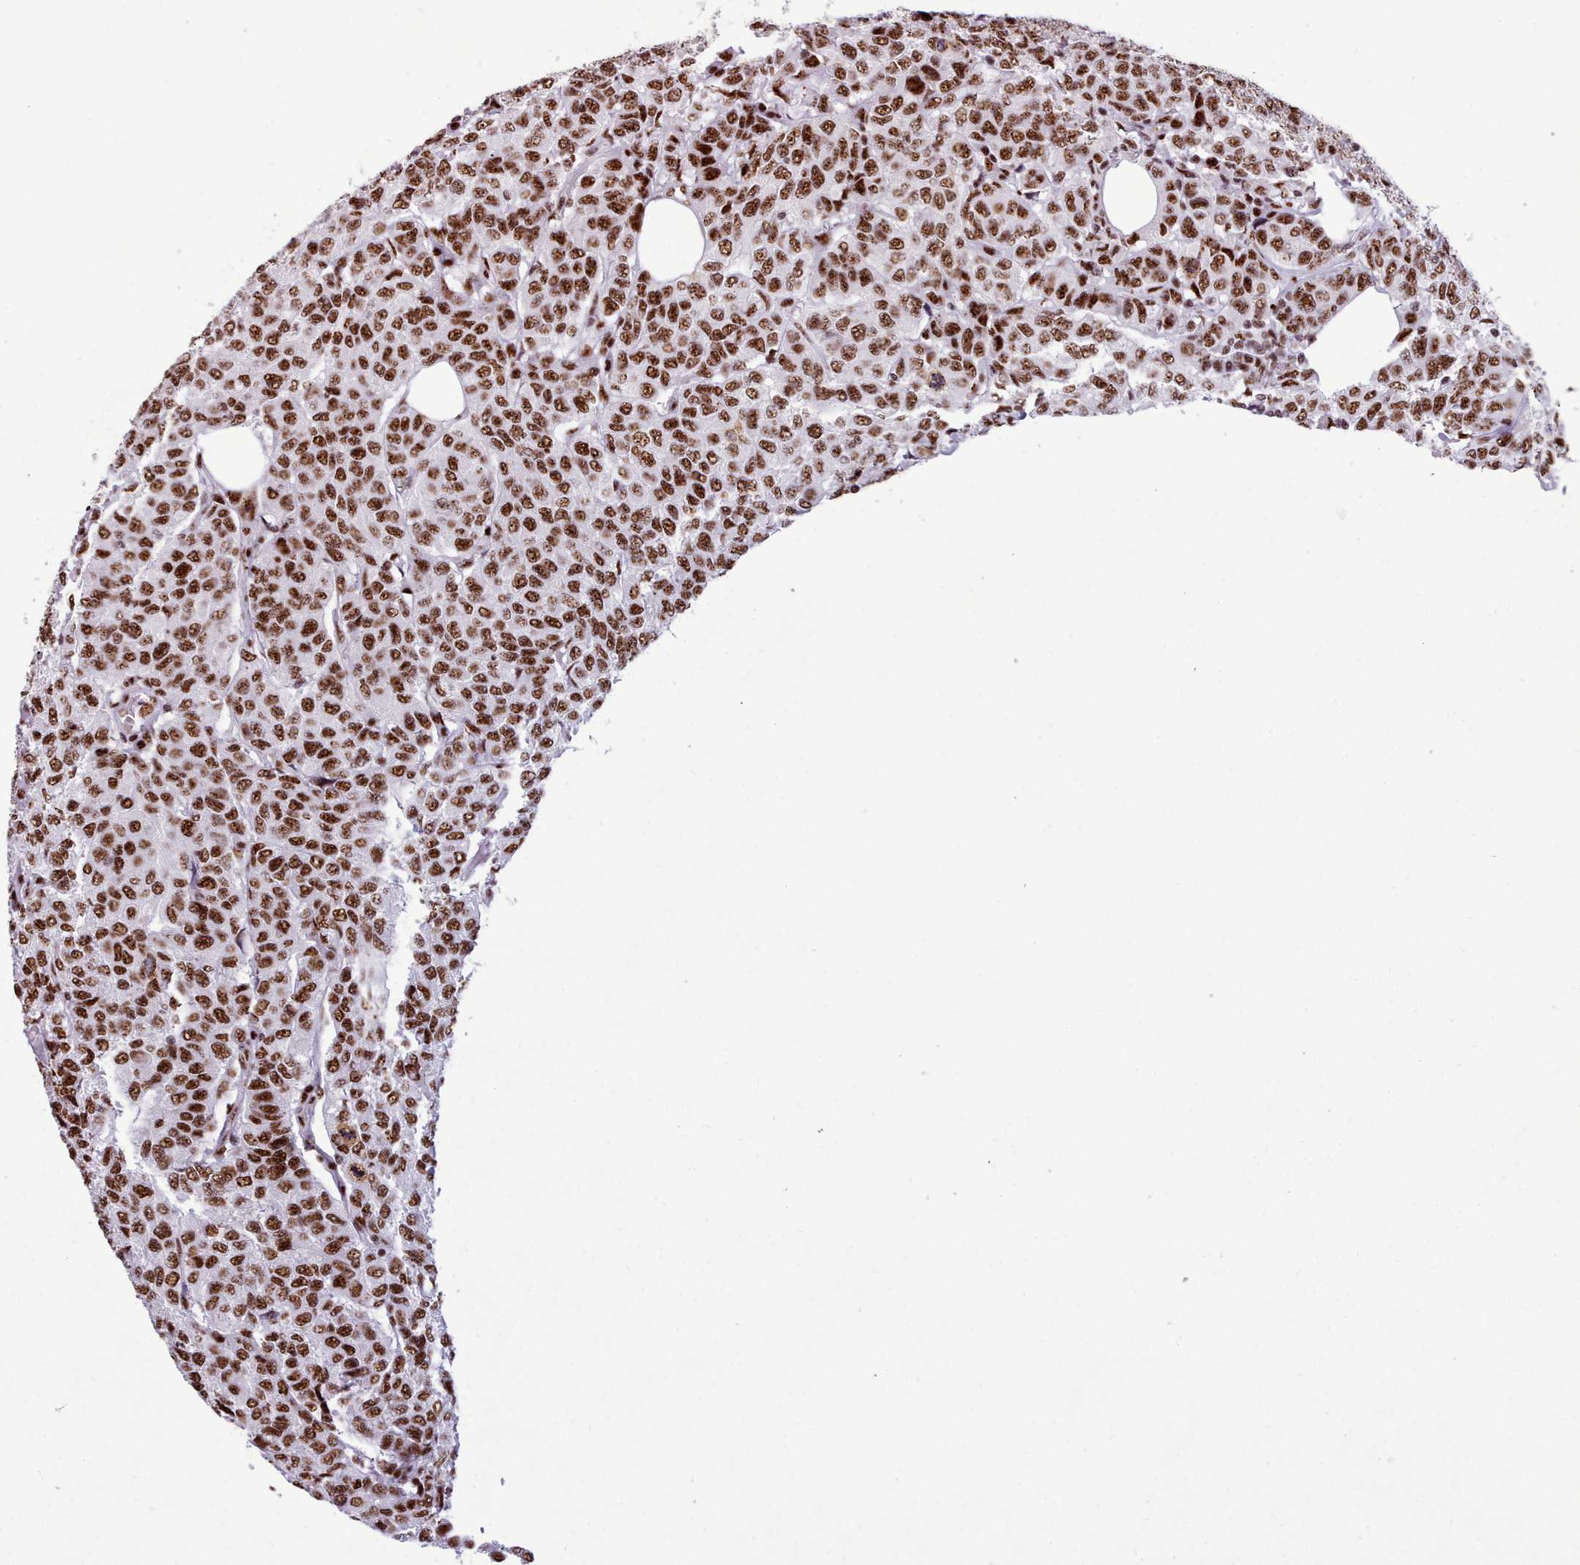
{"staining": {"intensity": "strong", "quantity": ">75%", "location": "nuclear"}, "tissue": "breast cancer", "cell_type": "Tumor cells", "image_type": "cancer", "snomed": [{"axis": "morphology", "description": "Duct carcinoma"}, {"axis": "topography", "description": "Breast"}], "caption": "High-power microscopy captured an immunohistochemistry photomicrograph of breast infiltrating ductal carcinoma, revealing strong nuclear expression in approximately >75% of tumor cells.", "gene": "TMEM35B", "patient": {"sex": "female", "age": 55}}